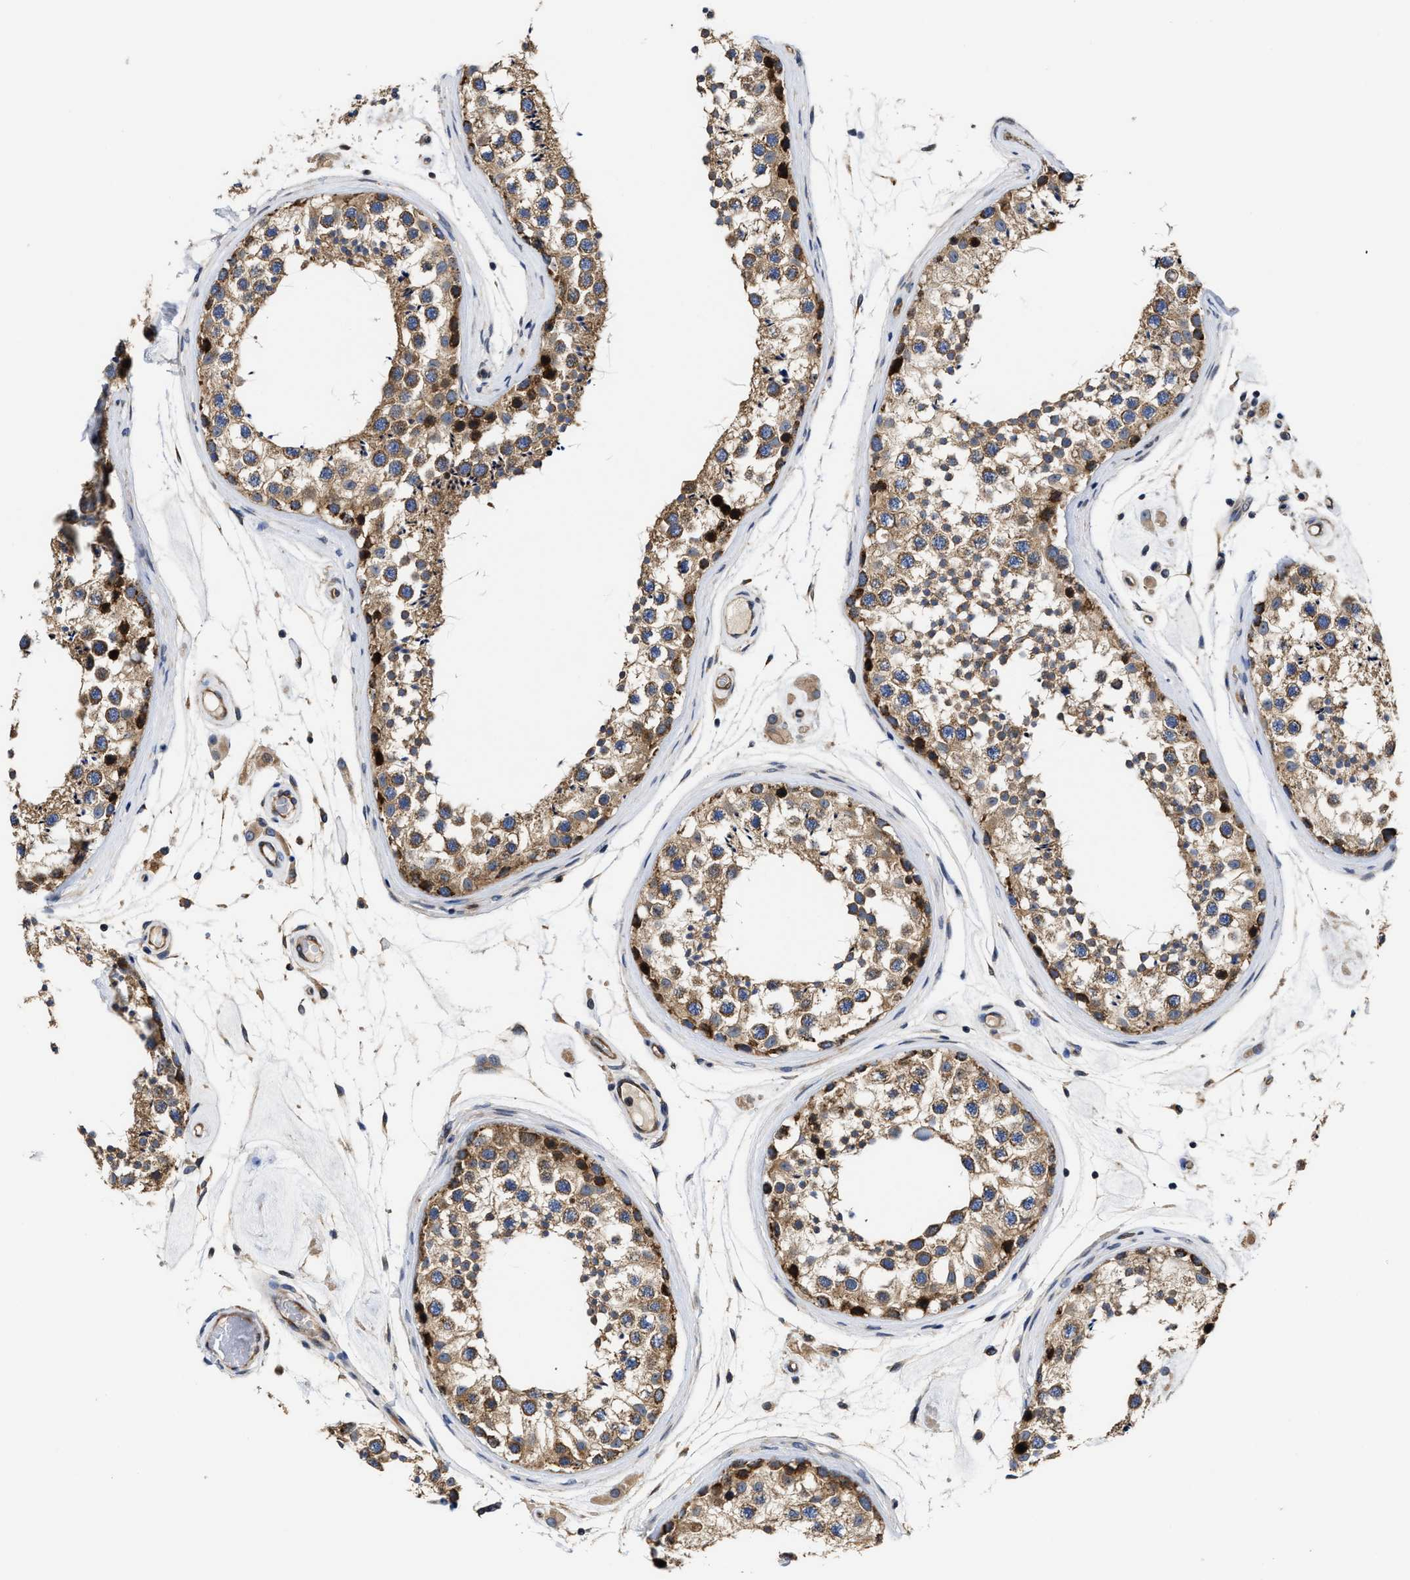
{"staining": {"intensity": "moderate", "quantity": ">75%", "location": "cytoplasmic/membranous"}, "tissue": "testis", "cell_type": "Cells in seminiferous ducts", "image_type": "normal", "snomed": [{"axis": "morphology", "description": "Normal tissue, NOS"}, {"axis": "topography", "description": "Testis"}], "caption": "High-magnification brightfield microscopy of unremarkable testis stained with DAB (3,3'-diaminobenzidine) (brown) and counterstained with hematoxylin (blue). cells in seminiferous ducts exhibit moderate cytoplasmic/membranous expression is appreciated in about>75% of cells.", "gene": "TRAF6", "patient": {"sex": "male", "age": 46}}